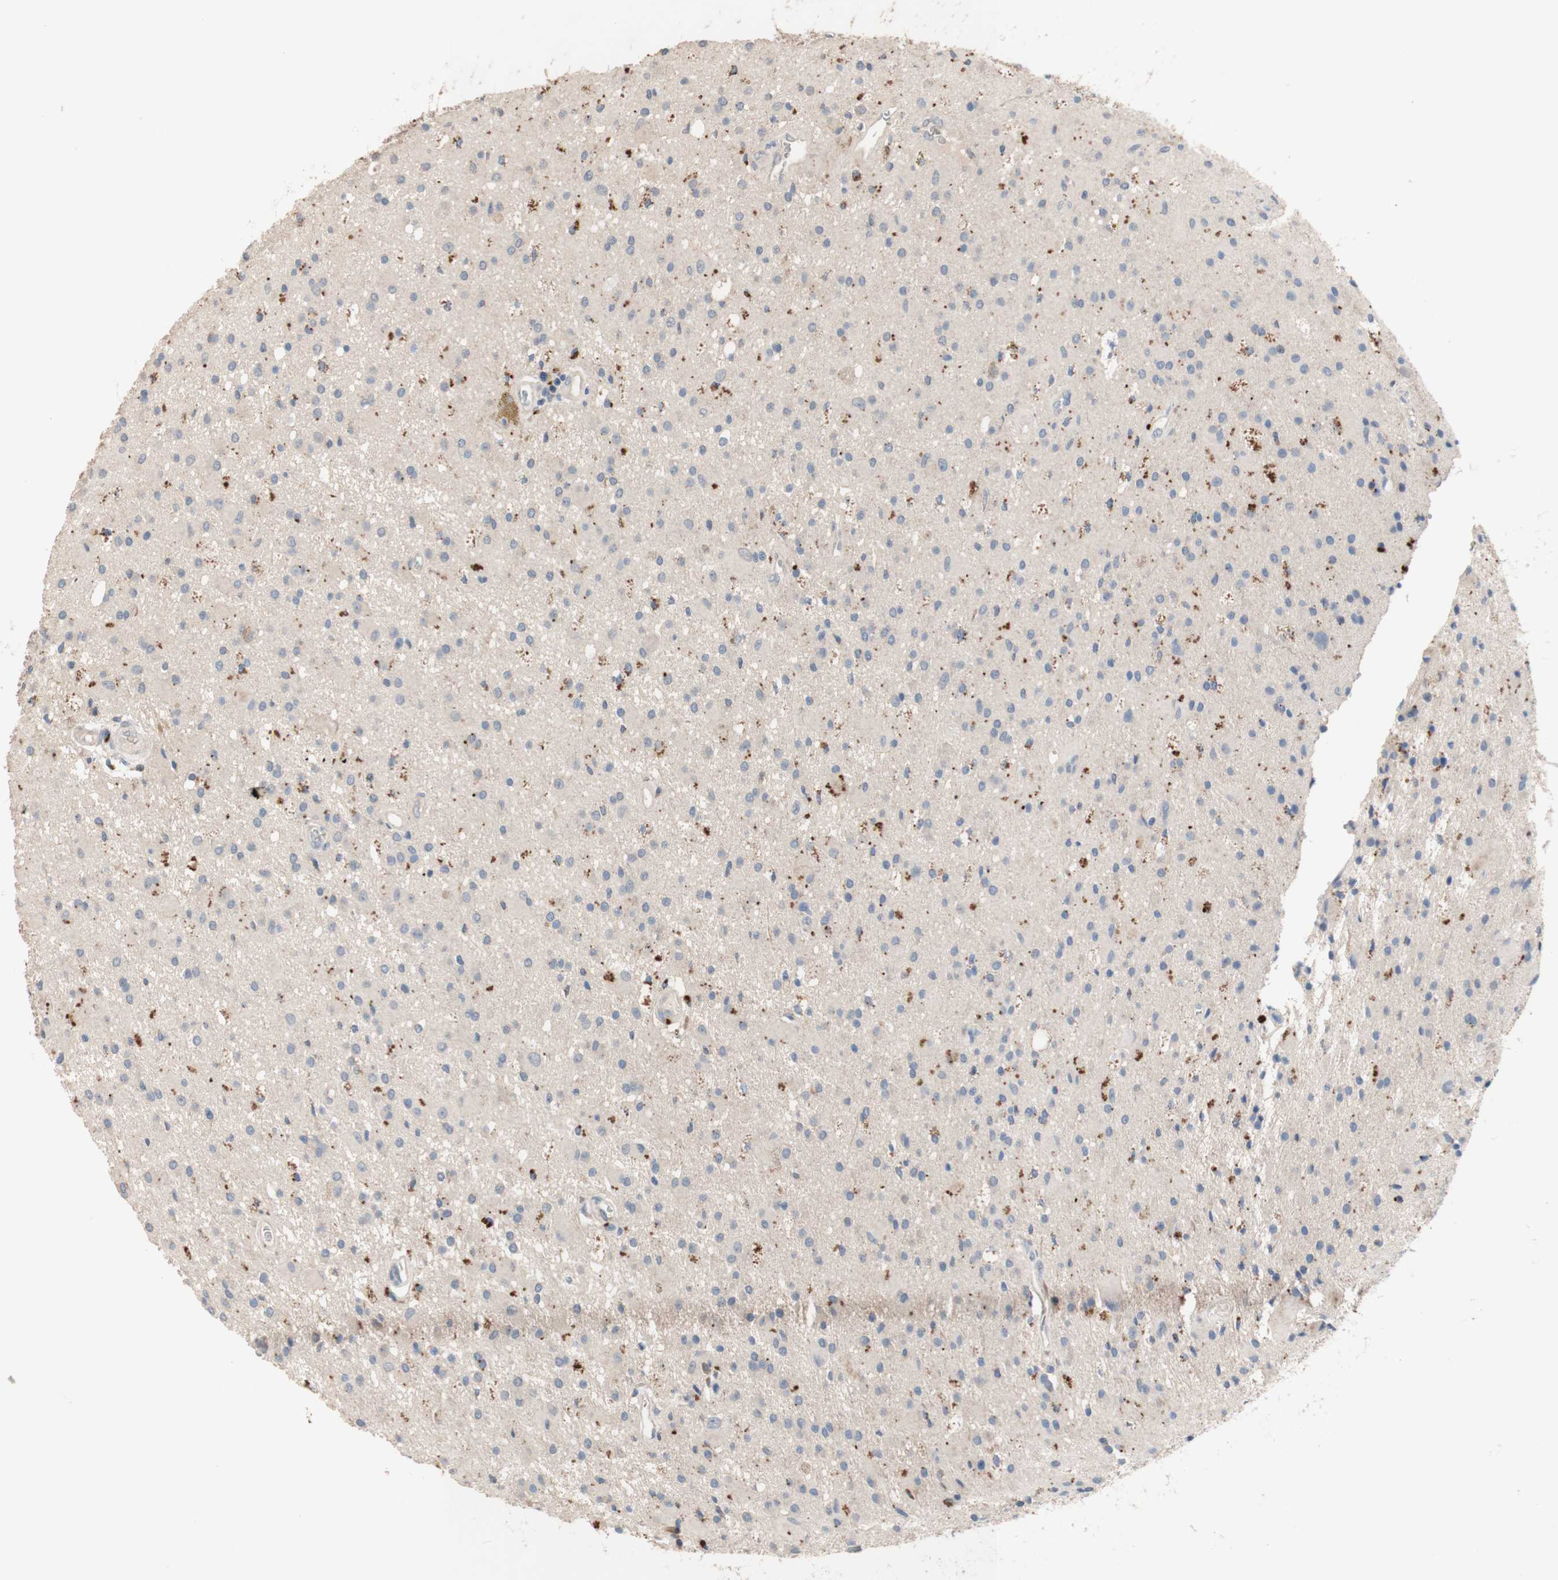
{"staining": {"intensity": "negative", "quantity": "none", "location": "none"}, "tissue": "glioma", "cell_type": "Tumor cells", "image_type": "cancer", "snomed": [{"axis": "morphology", "description": "Glioma, malignant, Low grade"}, {"axis": "topography", "description": "Brain"}], "caption": "A photomicrograph of human glioma is negative for staining in tumor cells.", "gene": "CDON", "patient": {"sex": "male", "age": 58}}